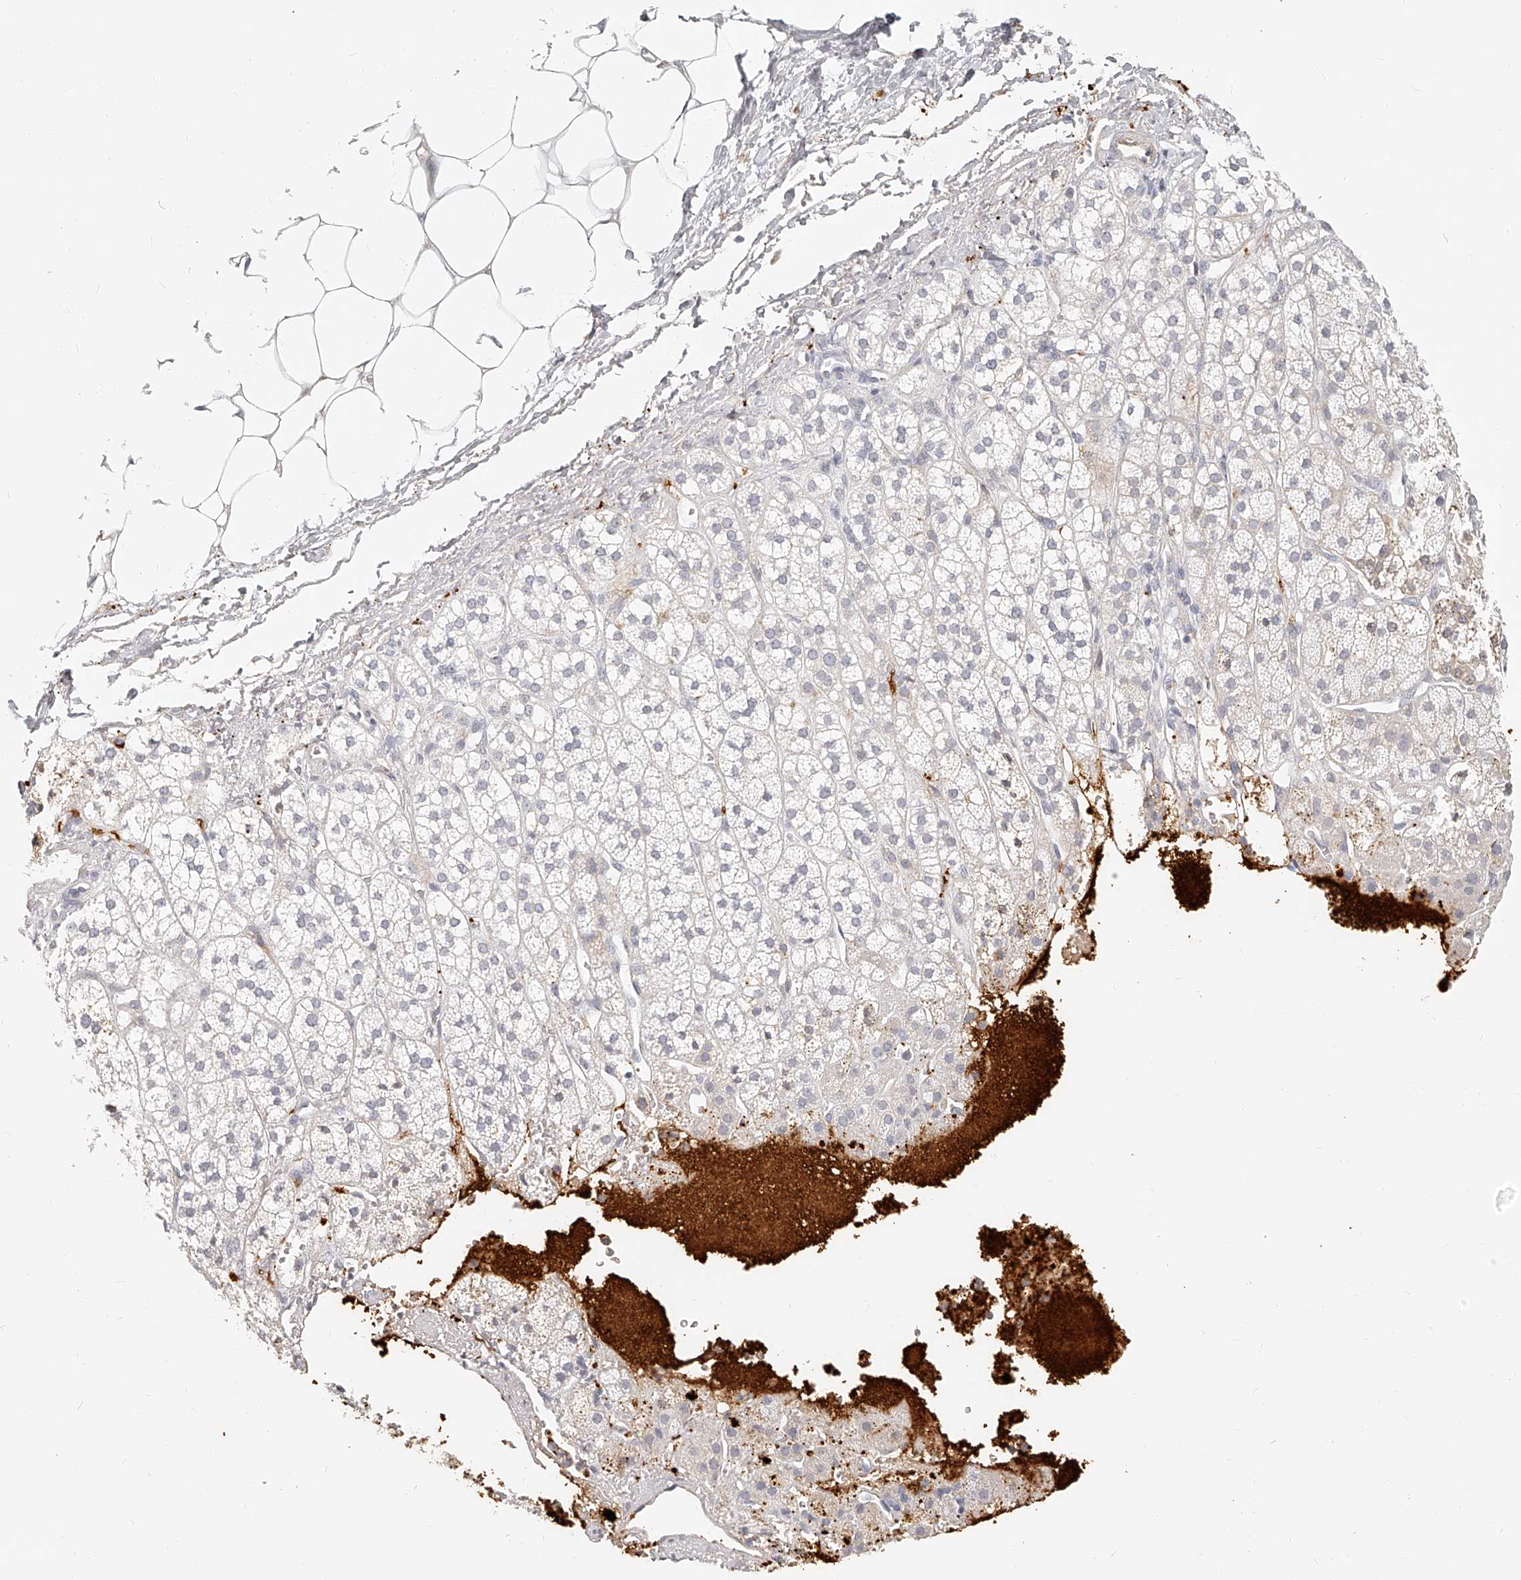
{"staining": {"intensity": "weak", "quantity": "<25%", "location": "cytoplasmic/membranous"}, "tissue": "adrenal gland", "cell_type": "Glandular cells", "image_type": "normal", "snomed": [{"axis": "morphology", "description": "Normal tissue, NOS"}, {"axis": "topography", "description": "Adrenal gland"}], "caption": "DAB immunohistochemical staining of unremarkable human adrenal gland exhibits no significant positivity in glandular cells.", "gene": "ITGB3", "patient": {"sex": "male", "age": 56}}